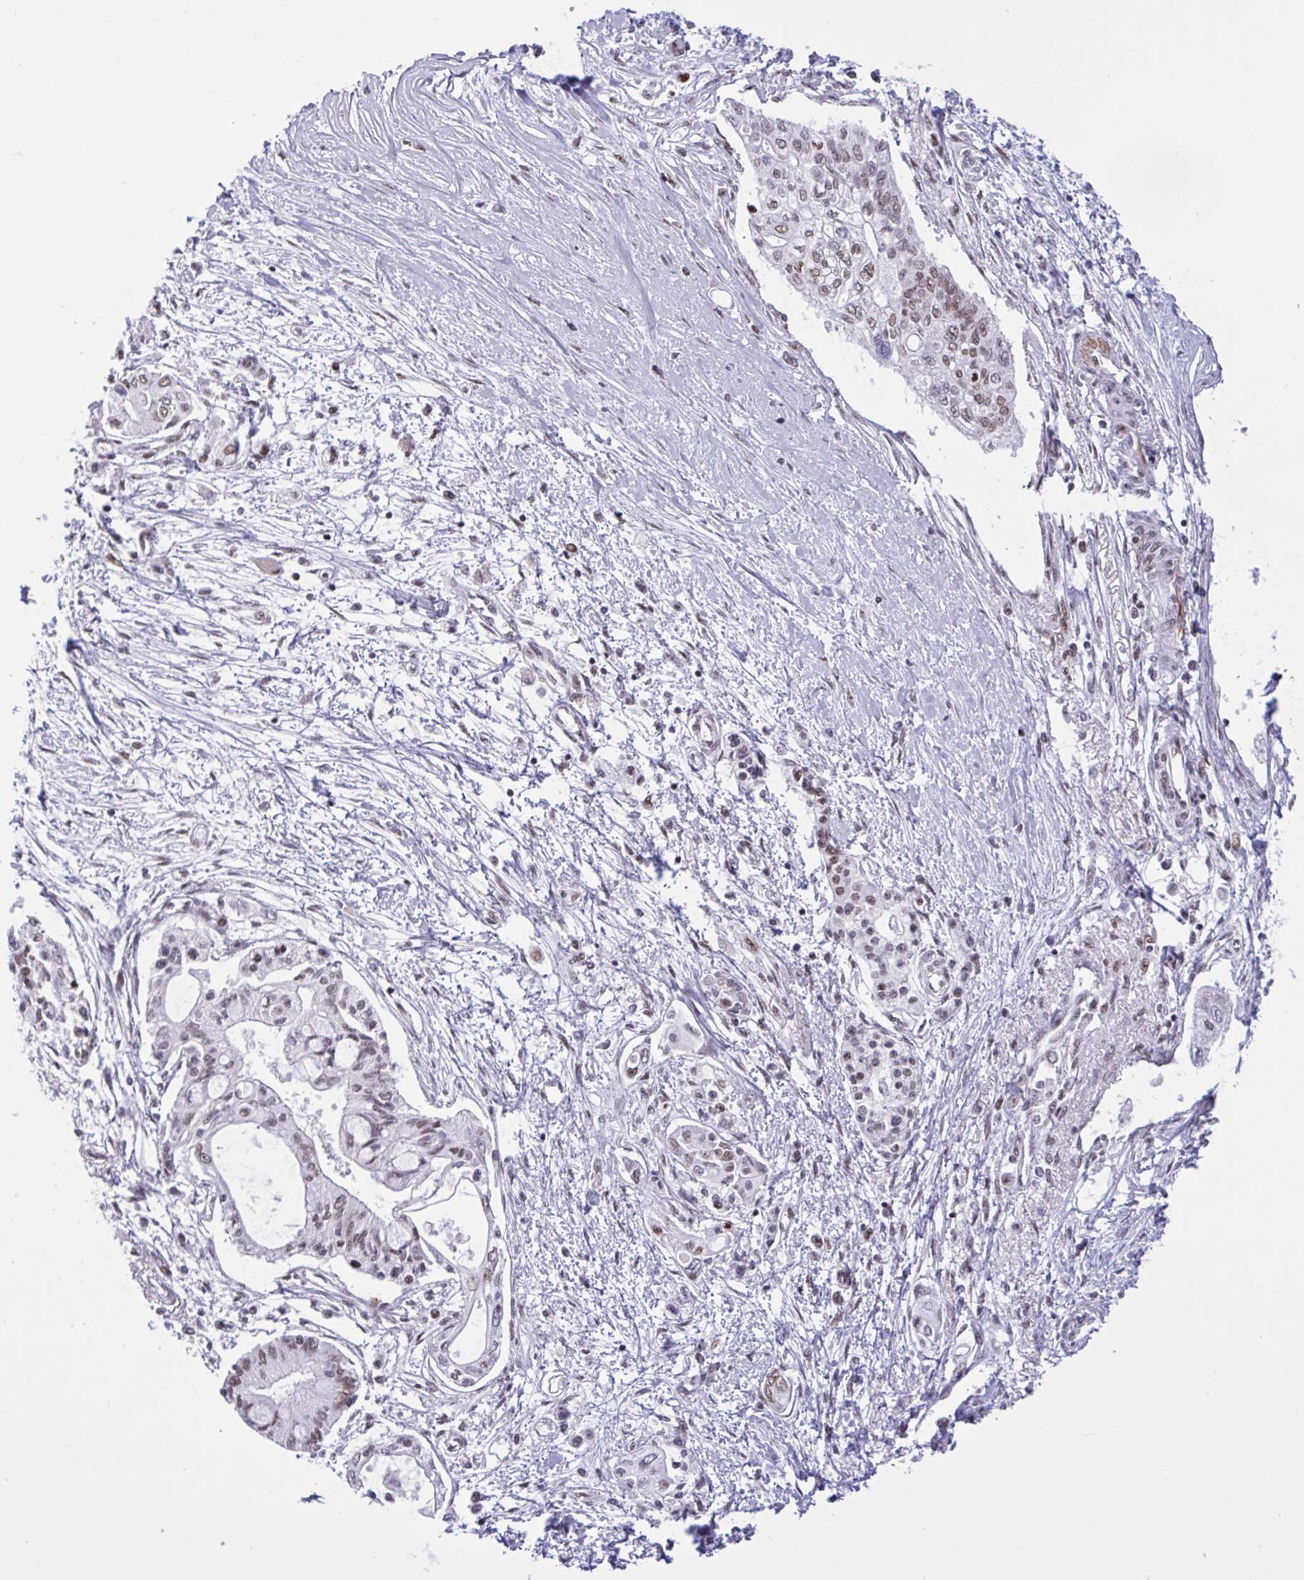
{"staining": {"intensity": "moderate", "quantity": "<25%", "location": "nuclear"}, "tissue": "pancreatic cancer", "cell_type": "Tumor cells", "image_type": "cancer", "snomed": [{"axis": "morphology", "description": "Adenocarcinoma, NOS"}, {"axis": "topography", "description": "Pancreas"}], "caption": "Immunohistochemistry (IHC) image of human pancreatic cancer (adenocarcinoma) stained for a protein (brown), which reveals low levels of moderate nuclear positivity in about <25% of tumor cells.", "gene": "CBFA2T2", "patient": {"sex": "female", "age": 77}}